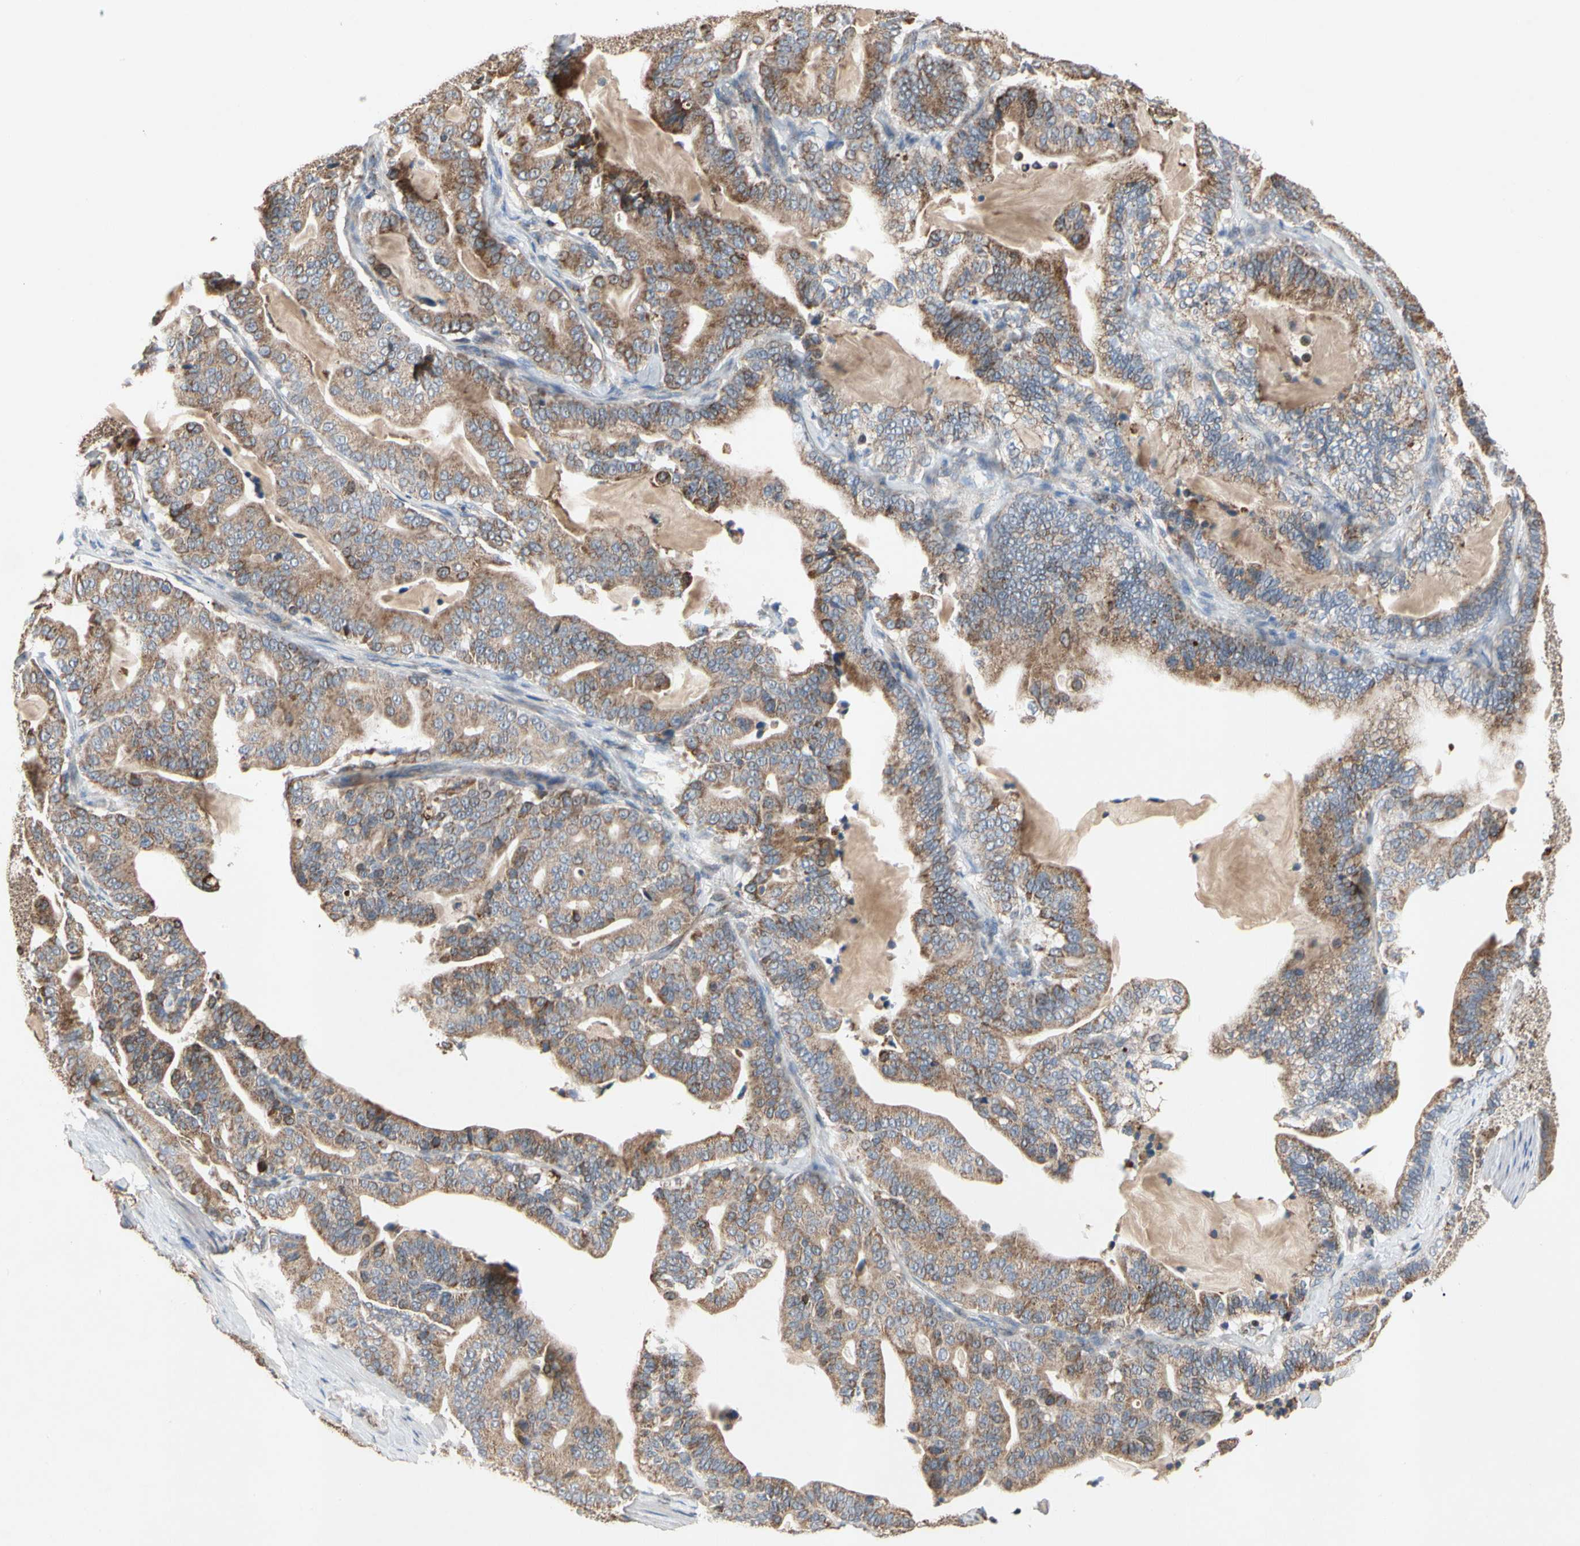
{"staining": {"intensity": "moderate", "quantity": ">75%", "location": "cytoplasmic/membranous"}, "tissue": "pancreatic cancer", "cell_type": "Tumor cells", "image_type": "cancer", "snomed": [{"axis": "morphology", "description": "Adenocarcinoma, NOS"}, {"axis": "topography", "description": "Pancreas"}], "caption": "DAB (3,3'-diaminobenzidine) immunohistochemical staining of human adenocarcinoma (pancreatic) exhibits moderate cytoplasmic/membranous protein positivity in about >75% of tumor cells. (DAB IHC with brightfield microscopy, high magnification).", "gene": "GPD2", "patient": {"sex": "male", "age": 63}}